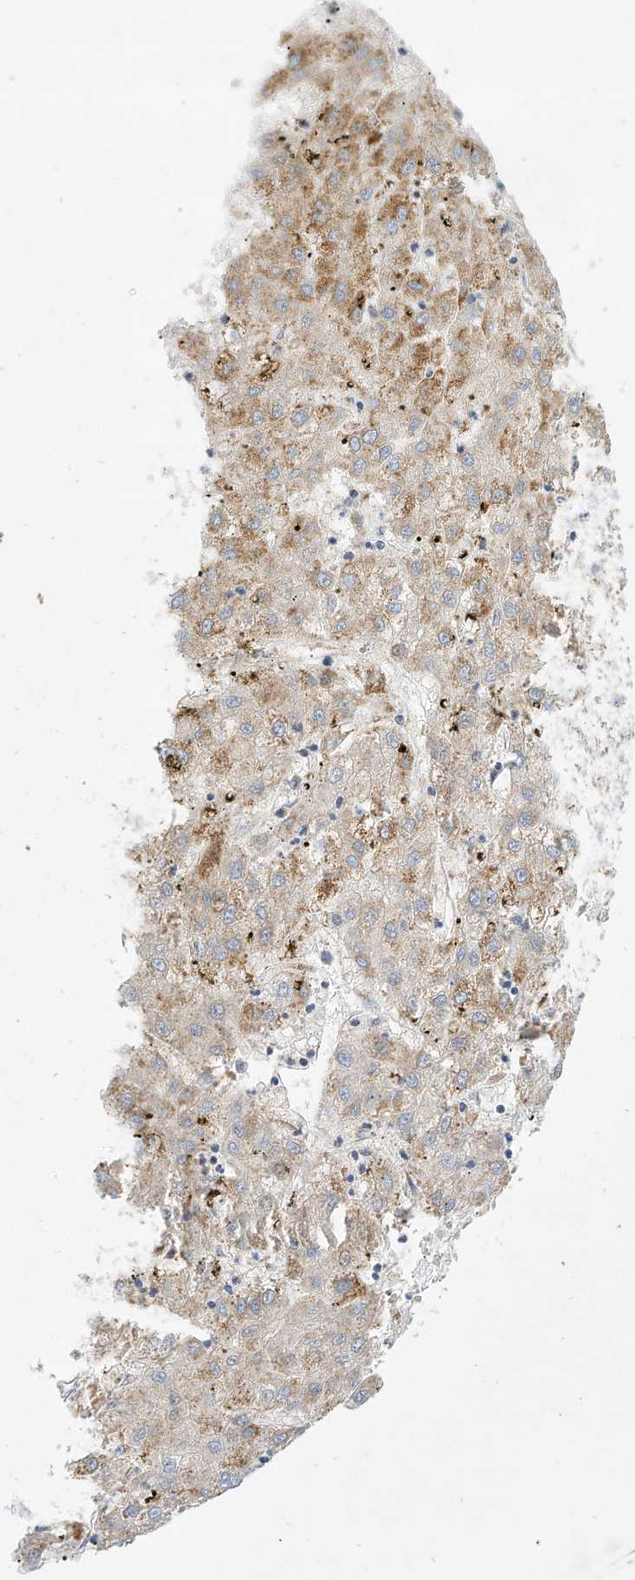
{"staining": {"intensity": "moderate", "quantity": ">75%", "location": "cytoplasmic/membranous"}, "tissue": "liver cancer", "cell_type": "Tumor cells", "image_type": "cancer", "snomed": [{"axis": "morphology", "description": "Carcinoma, Hepatocellular, NOS"}, {"axis": "topography", "description": "Liver"}], "caption": "This is an image of immunohistochemistry staining of hepatocellular carcinoma (liver), which shows moderate positivity in the cytoplasmic/membranous of tumor cells.", "gene": "RHOH", "patient": {"sex": "male", "age": 72}}